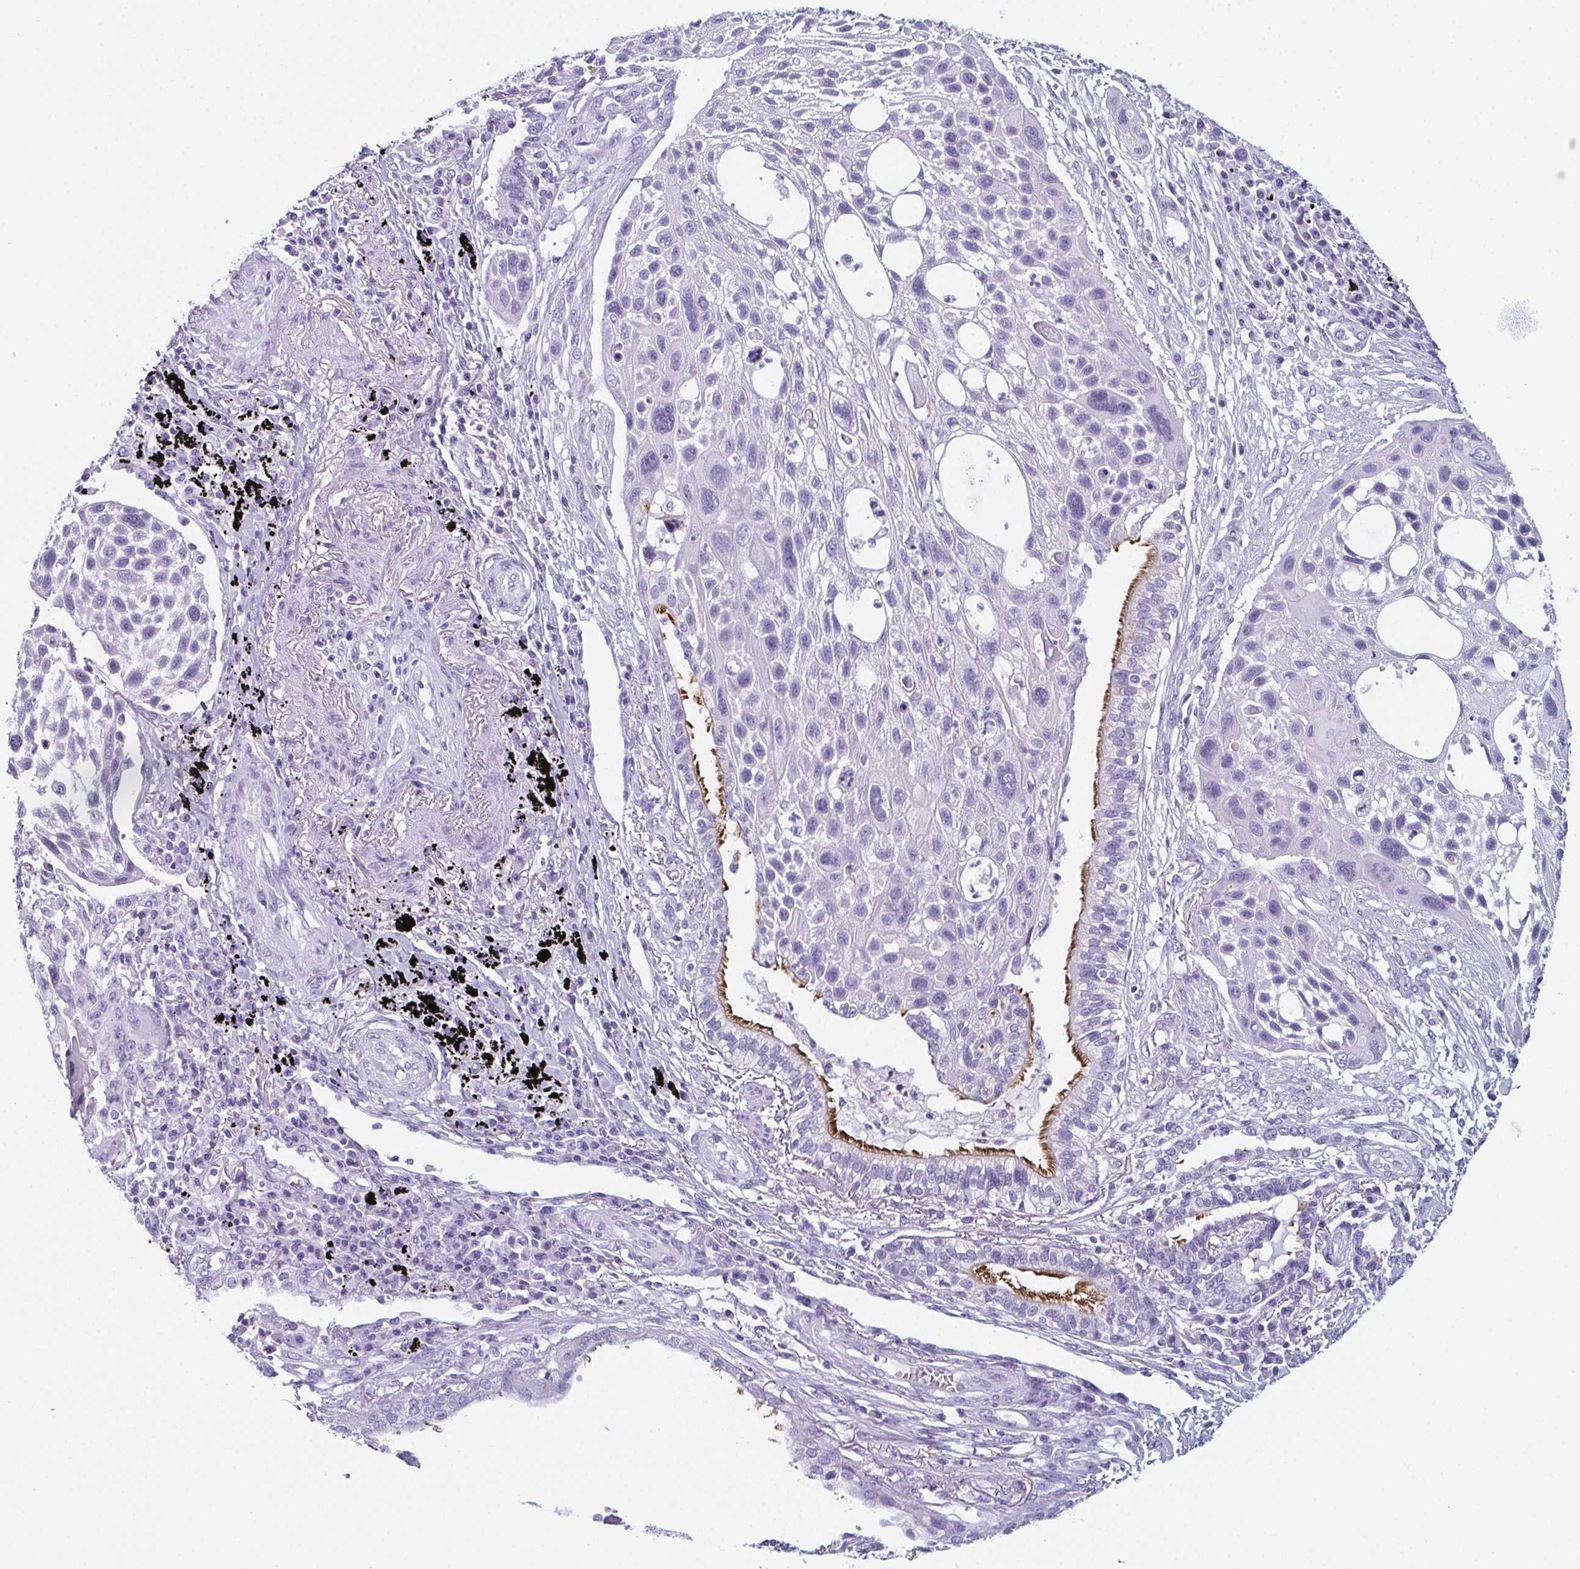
{"staining": {"intensity": "negative", "quantity": "none", "location": "none"}, "tissue": "lung cancer", "cell_type": "Tumor cells", "image_type": "cancer", "snomed": [{"axis": "morphology", "description": "Squamous cell carcinoma, NOS"}, {"axis": "topography", "description": "Lung"}], "caption": "Immunohistochemical staining of lung cancer (squamous cell carcinoma) demonstrates no significant staining in tumor cells. The staining is performed using DAB brown chromogen with nuclei counter-stained in using hematoxylin.", "gene": "ENKUR", "patient": {"sex": "male", "age": 78}}